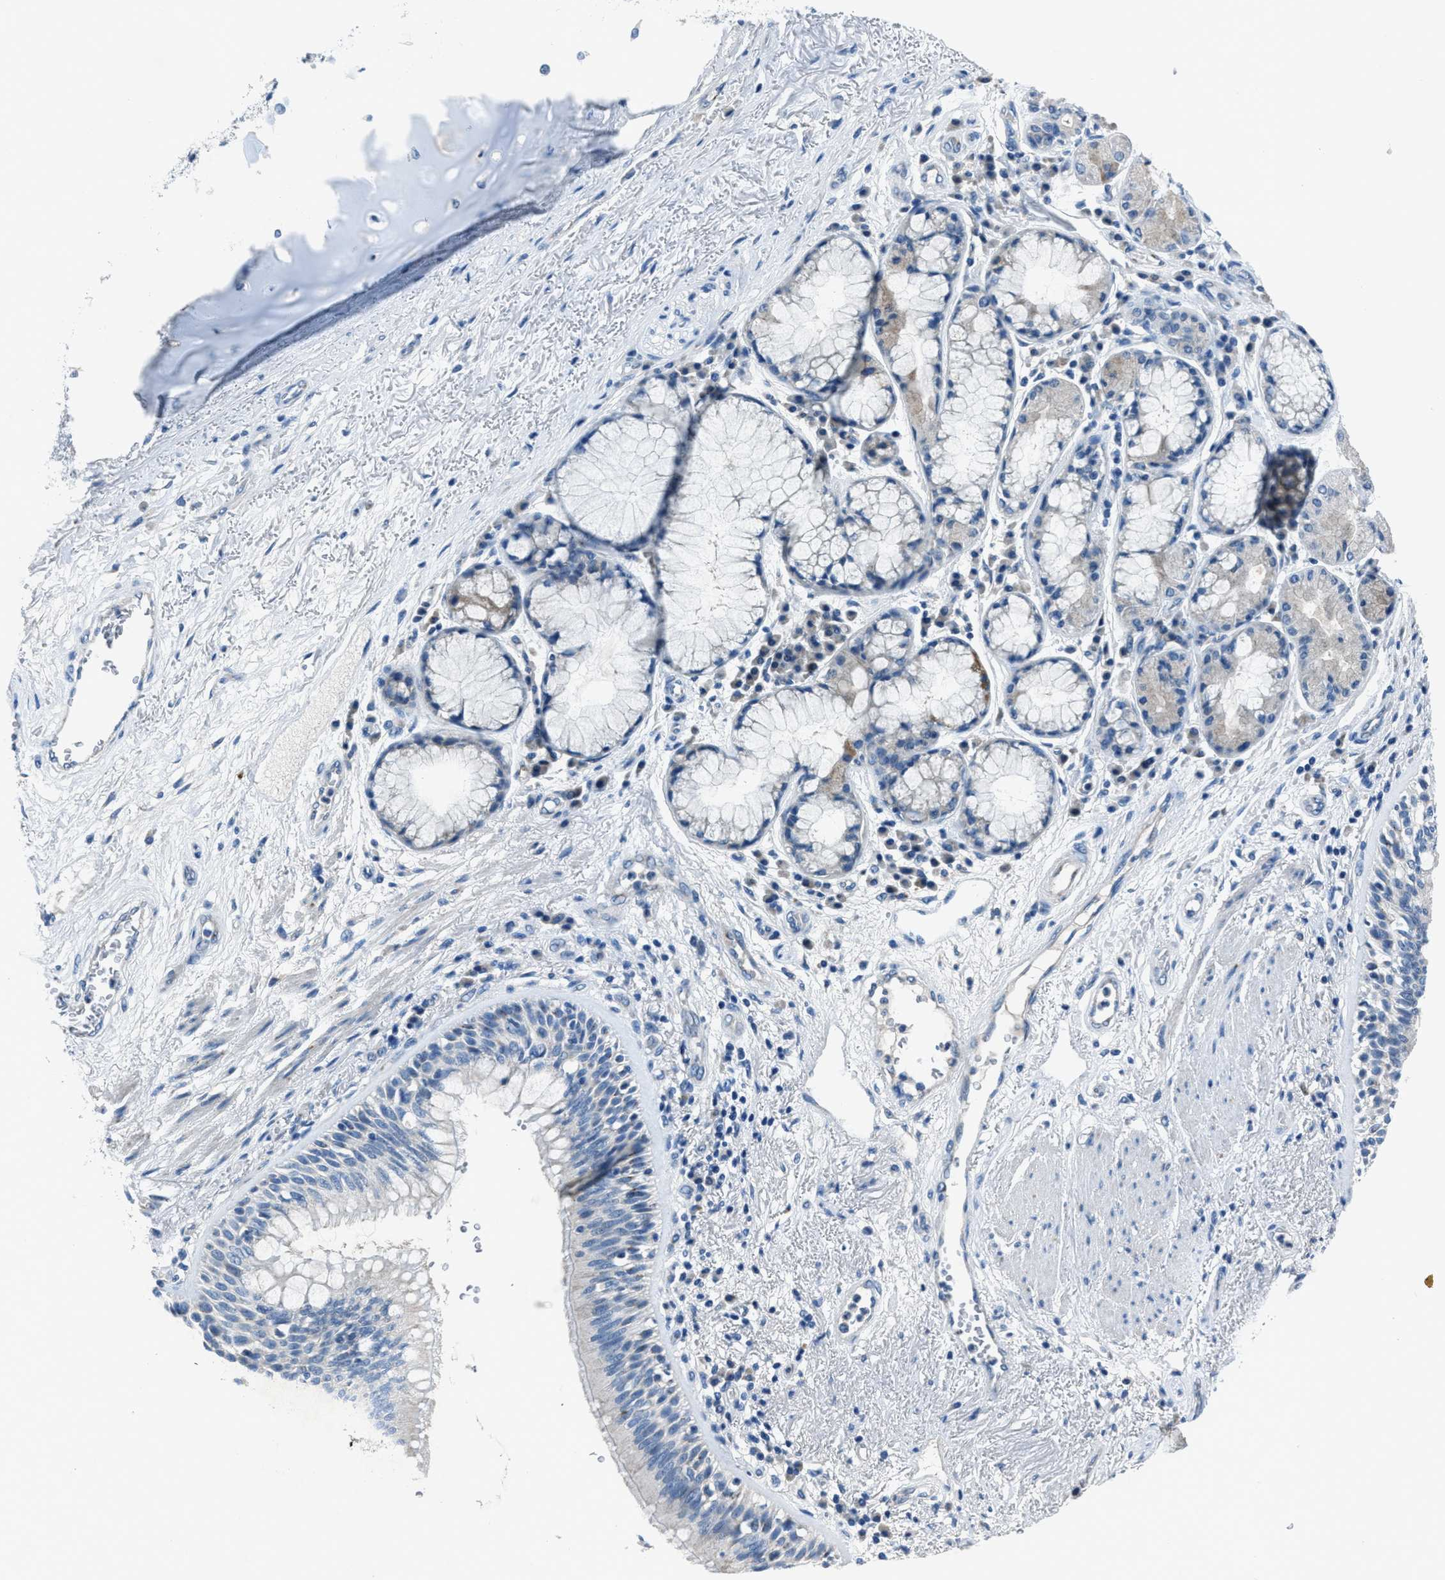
{"staining": {"intensity": "negative", "quantity": "none", "location": "none"}, "tissue": "bronchus", "cell_type": "Respiratory epithelial cells", "image_type": "normal", "snomed": [{"axis": "morphology", "description": "Normal tissue, NOS"}, {"axis": "morphology", "description": "Adenocarcinoma, NOS"}, {"axis": "morphology", "description": "Adenocarcinoma, metastatic, NOS"}, {"axis": "topography", "description": "Lymph node"}, {"axis": "topography", "description": "Bronchus"}, {"axis": "topography", "description": "Lung"}], "caption": "Respiratory epithelial cells show no significant protein staining in benign bronchus. Brightfield microscopy of IHC stained with DAB (brown) and hematoxylin (blue), captured at high magnification.", "gene": "ADAM2", "patient": {"sex": "female", "age": 54}}